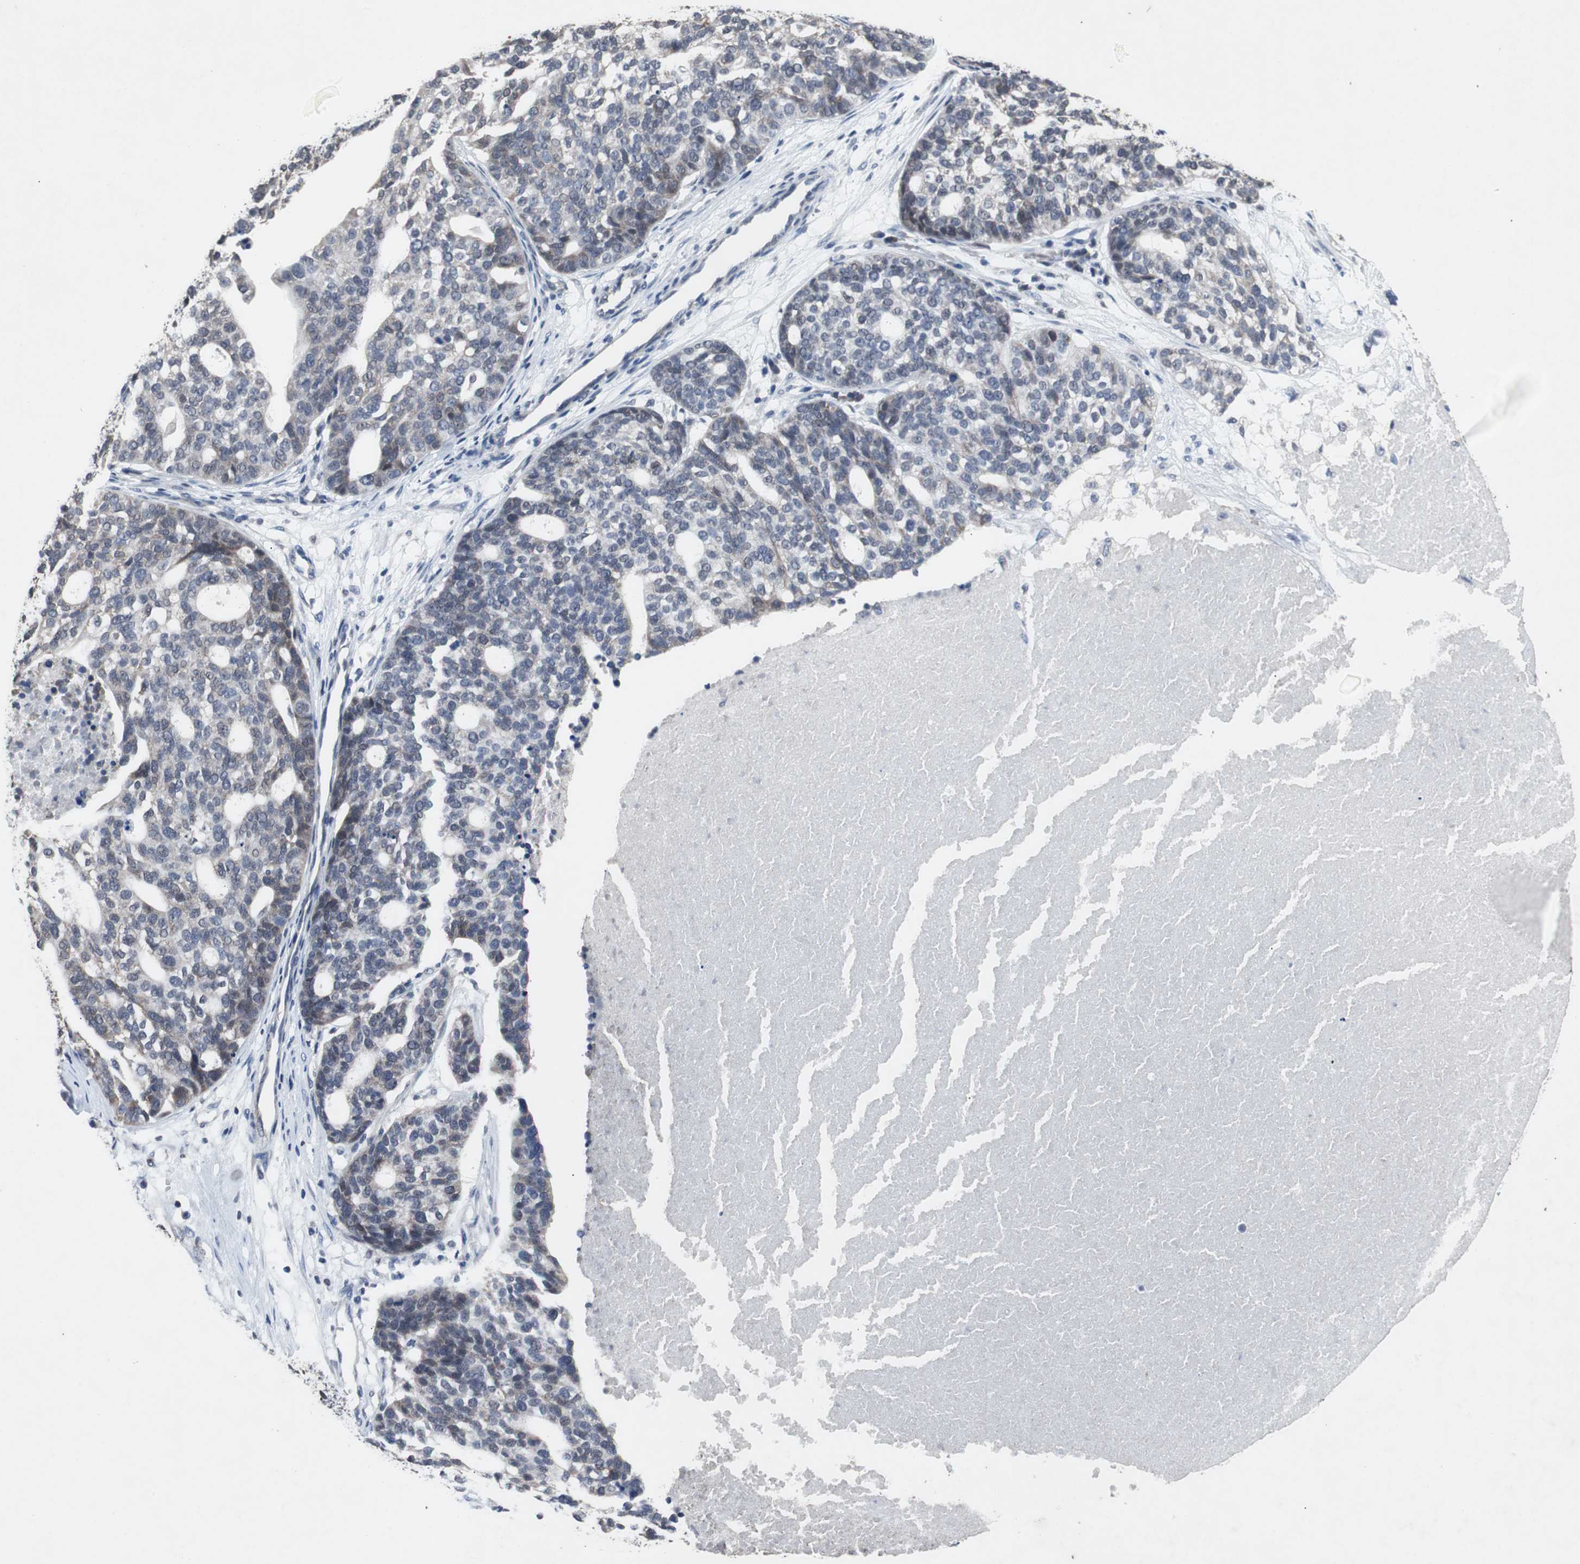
{"staining": {"intensity": "negative", "quantity": "none", "location": "none"}, "tissue": "ovarian cancer", "cell_type": "Tumor cells", "image_type": "cancer", "snomed": [{"axis": "morphology", "description": "Cystadenocarcinoma, serous, NOS"}, {"axis": "topography", "description": "Ovary"}], "caption": "Immunohistochemistry histopathology image of neoplastic tissue: human ovarian cancer (serous cystadenocarcinoma) stained with DAB reveals no significant protein staining in tumor cells.", "gene": "RBM47", "patient": {"sex": "female", "age": 59}}